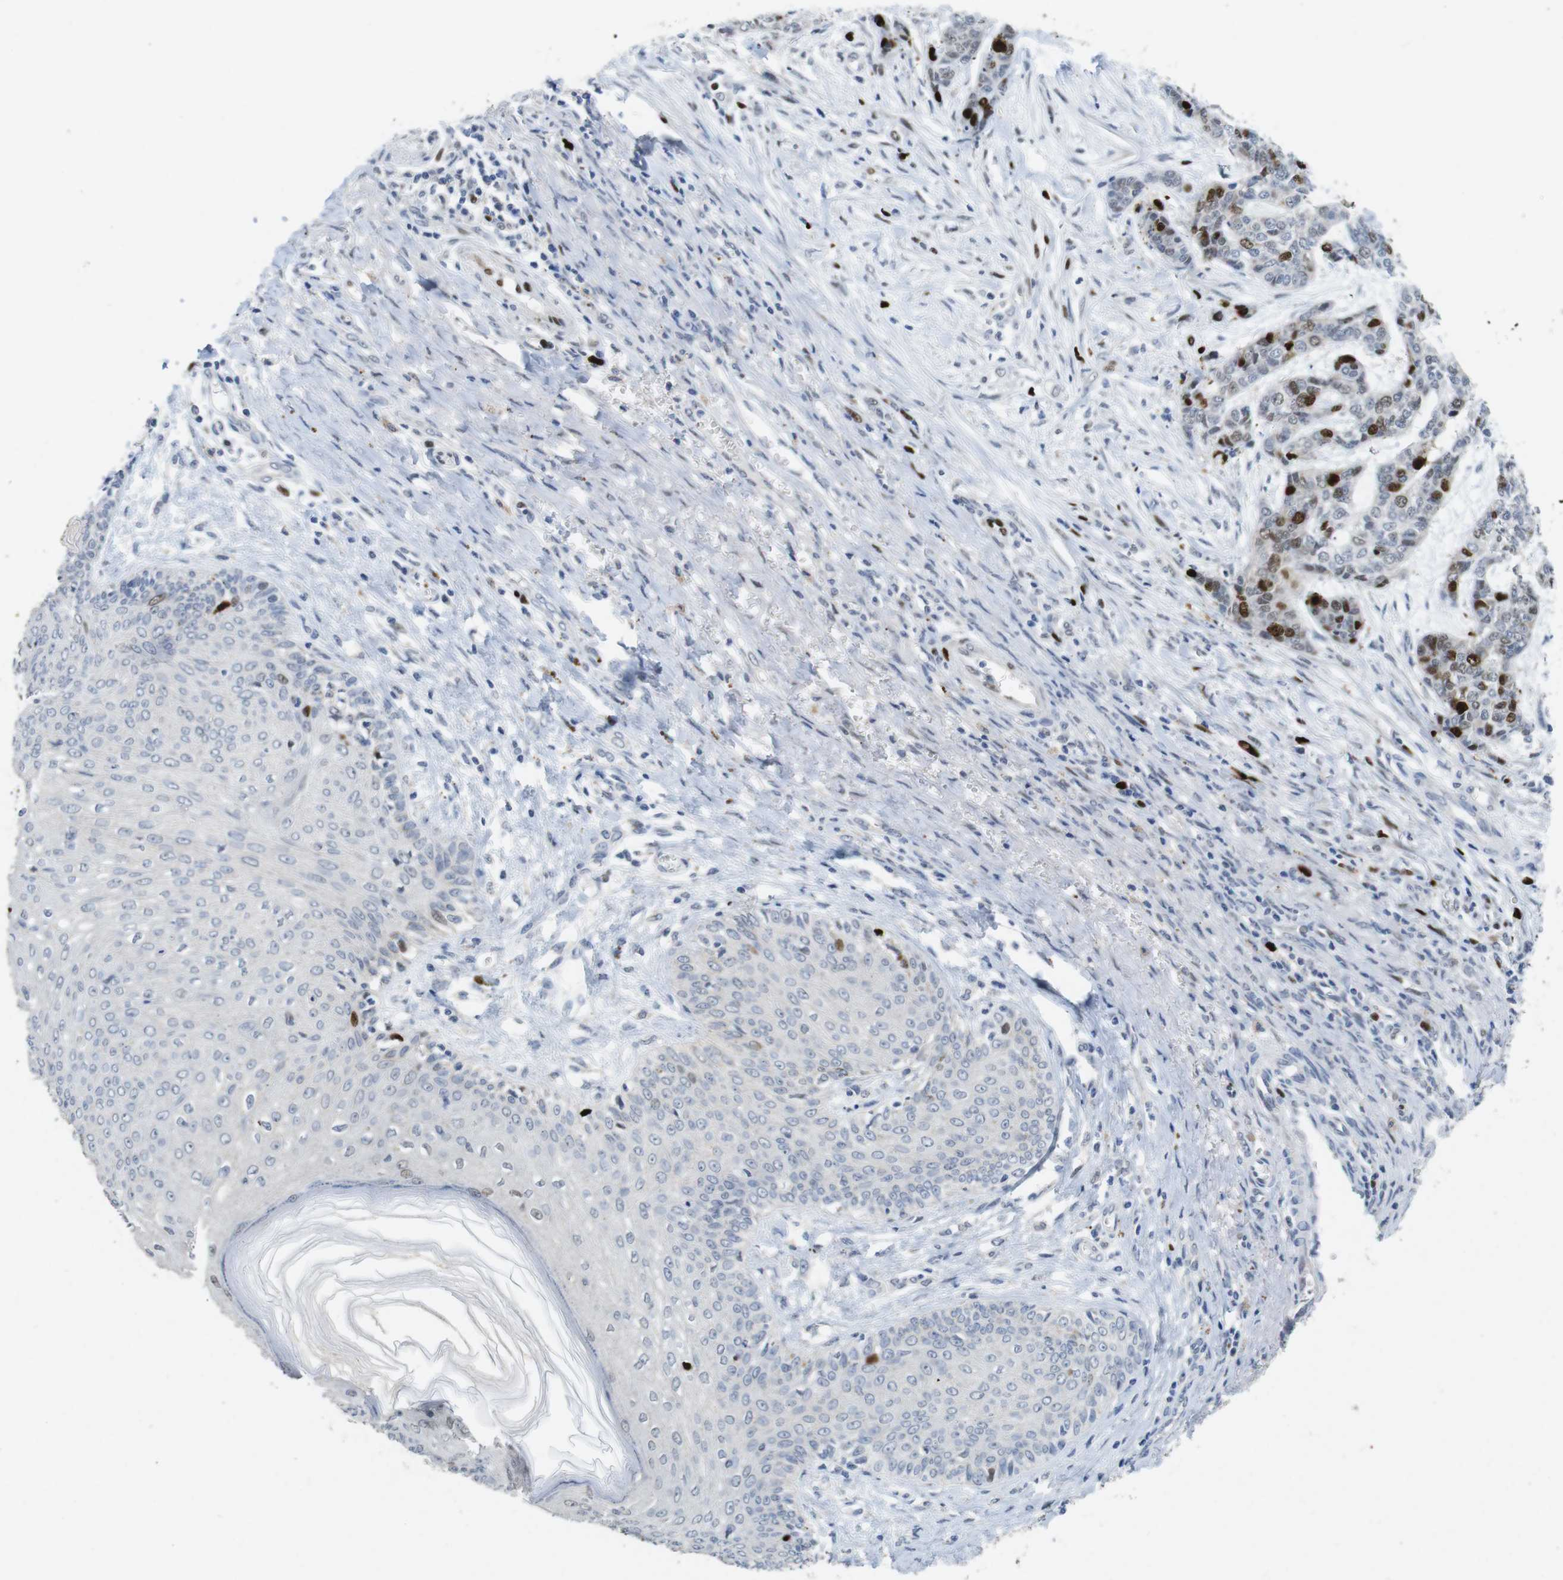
{"staining": {"intensity": "strong", "quantity": "<25%", "location": "nuclear"}, "tissue": "skin cancer", "cell_type": "Tumor cells", "image_type": "cancer", "snomed": [{"axis": "morphology", "description": "Basal cell carcinoma"}, {"axis": "topography", "description": "Skin"}], "caption": "Tumor cells reveal medium levels of strong nuclear staining in about <25% of cells in skin cancer (basal cell carcinoma).", "gene": "KPNA2", "patient": {"sex": "female", "age": 64}}